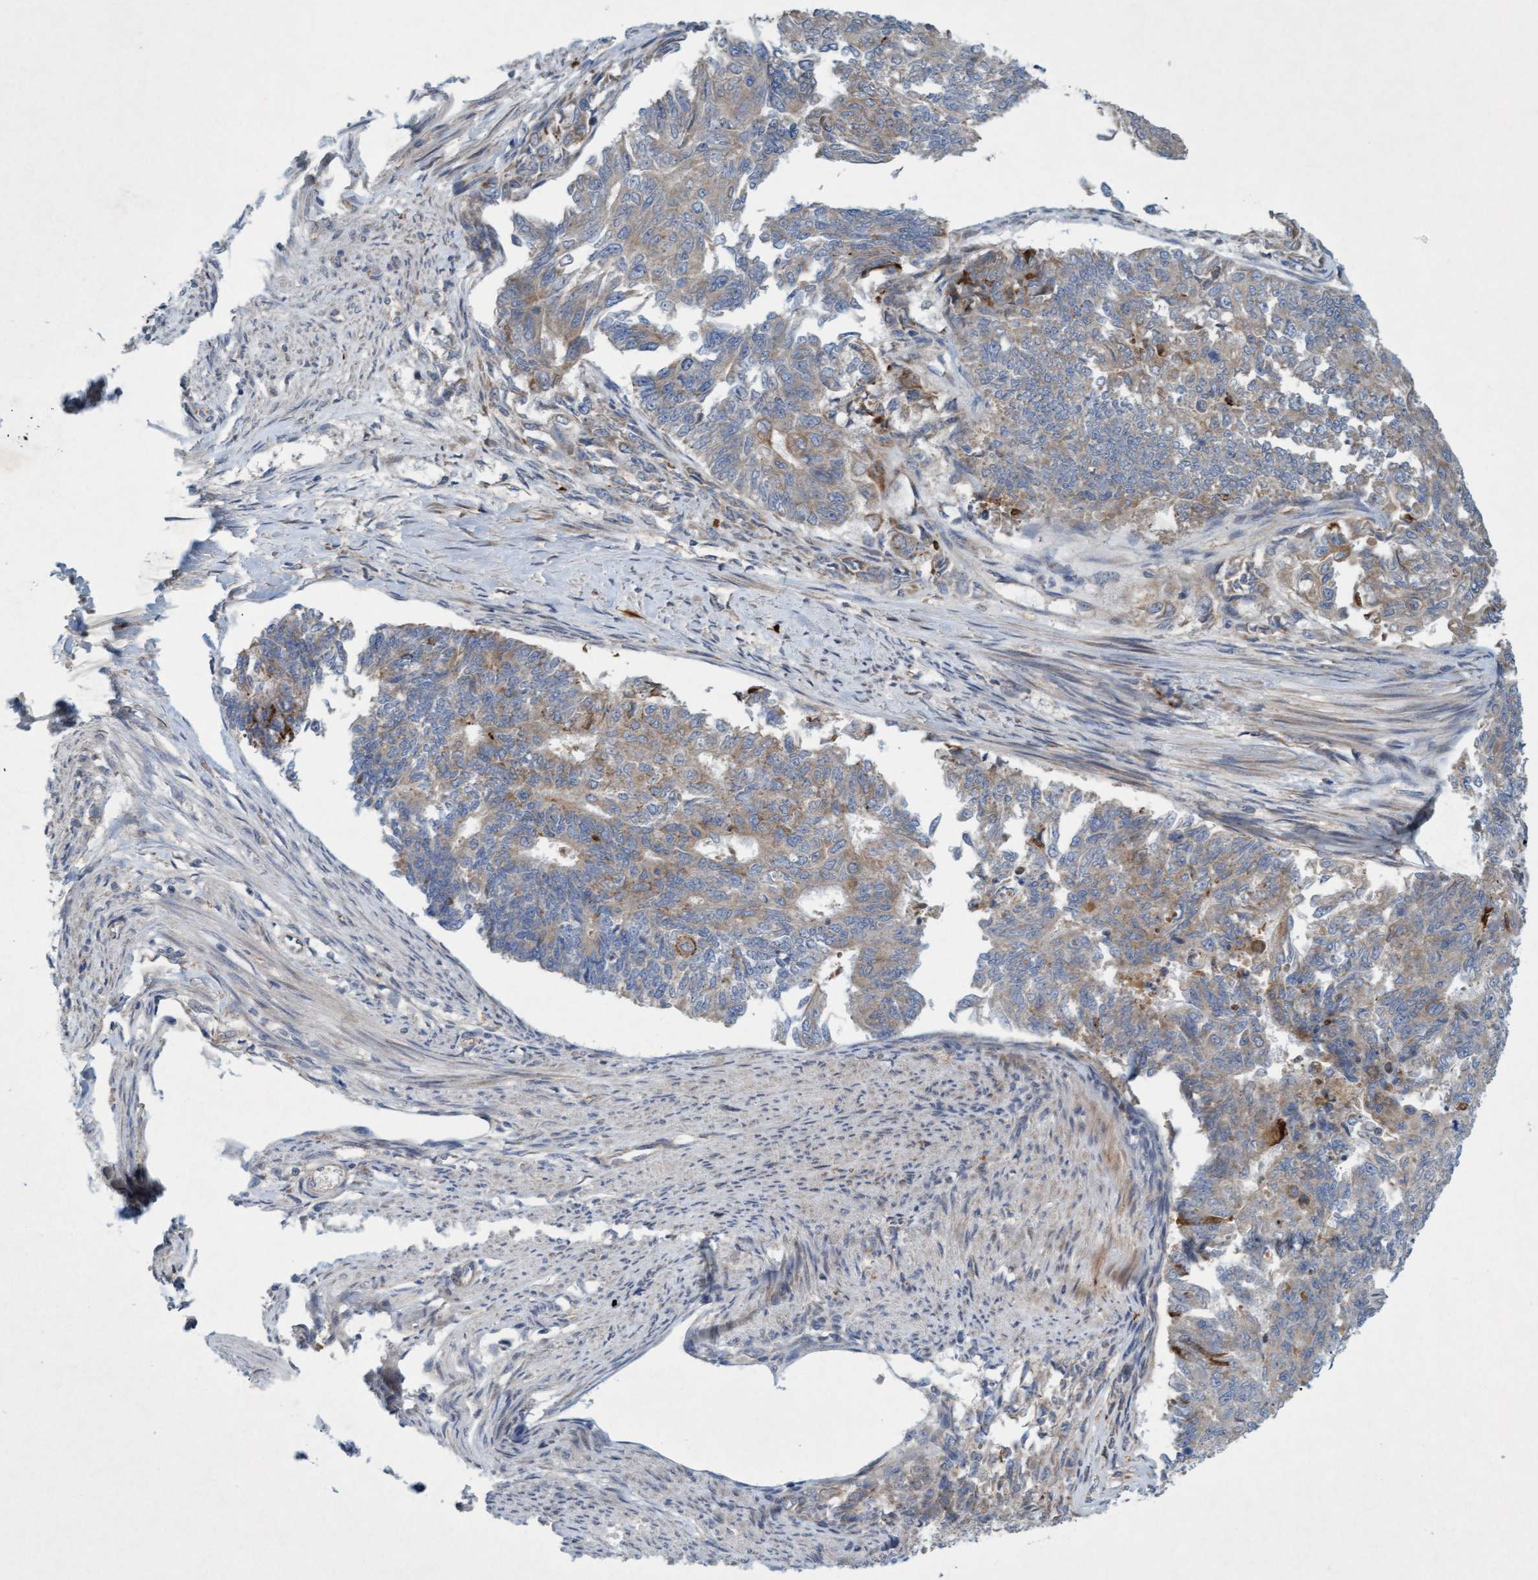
{"staining": {"intensity": "weak", "quantity": "25%-75%", "location": "cytoplasmic/membranous"}, "tissue": "endometrial cancer", "cell_type": "Tumor cells", "image_type": "cancer", "snomed": [{"axis": "morphology", "description": "Adenocarcinoma, NOS"}, {"axis": "topography", "description": "Endometrium"}], "caption": "DAB (3,3'-diaminobenzidine) immunohistochemical staining of human endometrial cancer reveals weak cytoplasmic/membranous protein positivity in approximately 25%-75% of tumor cells.", "gene": "DDHD2", "patient": {"sex": "female", "age": 32}}